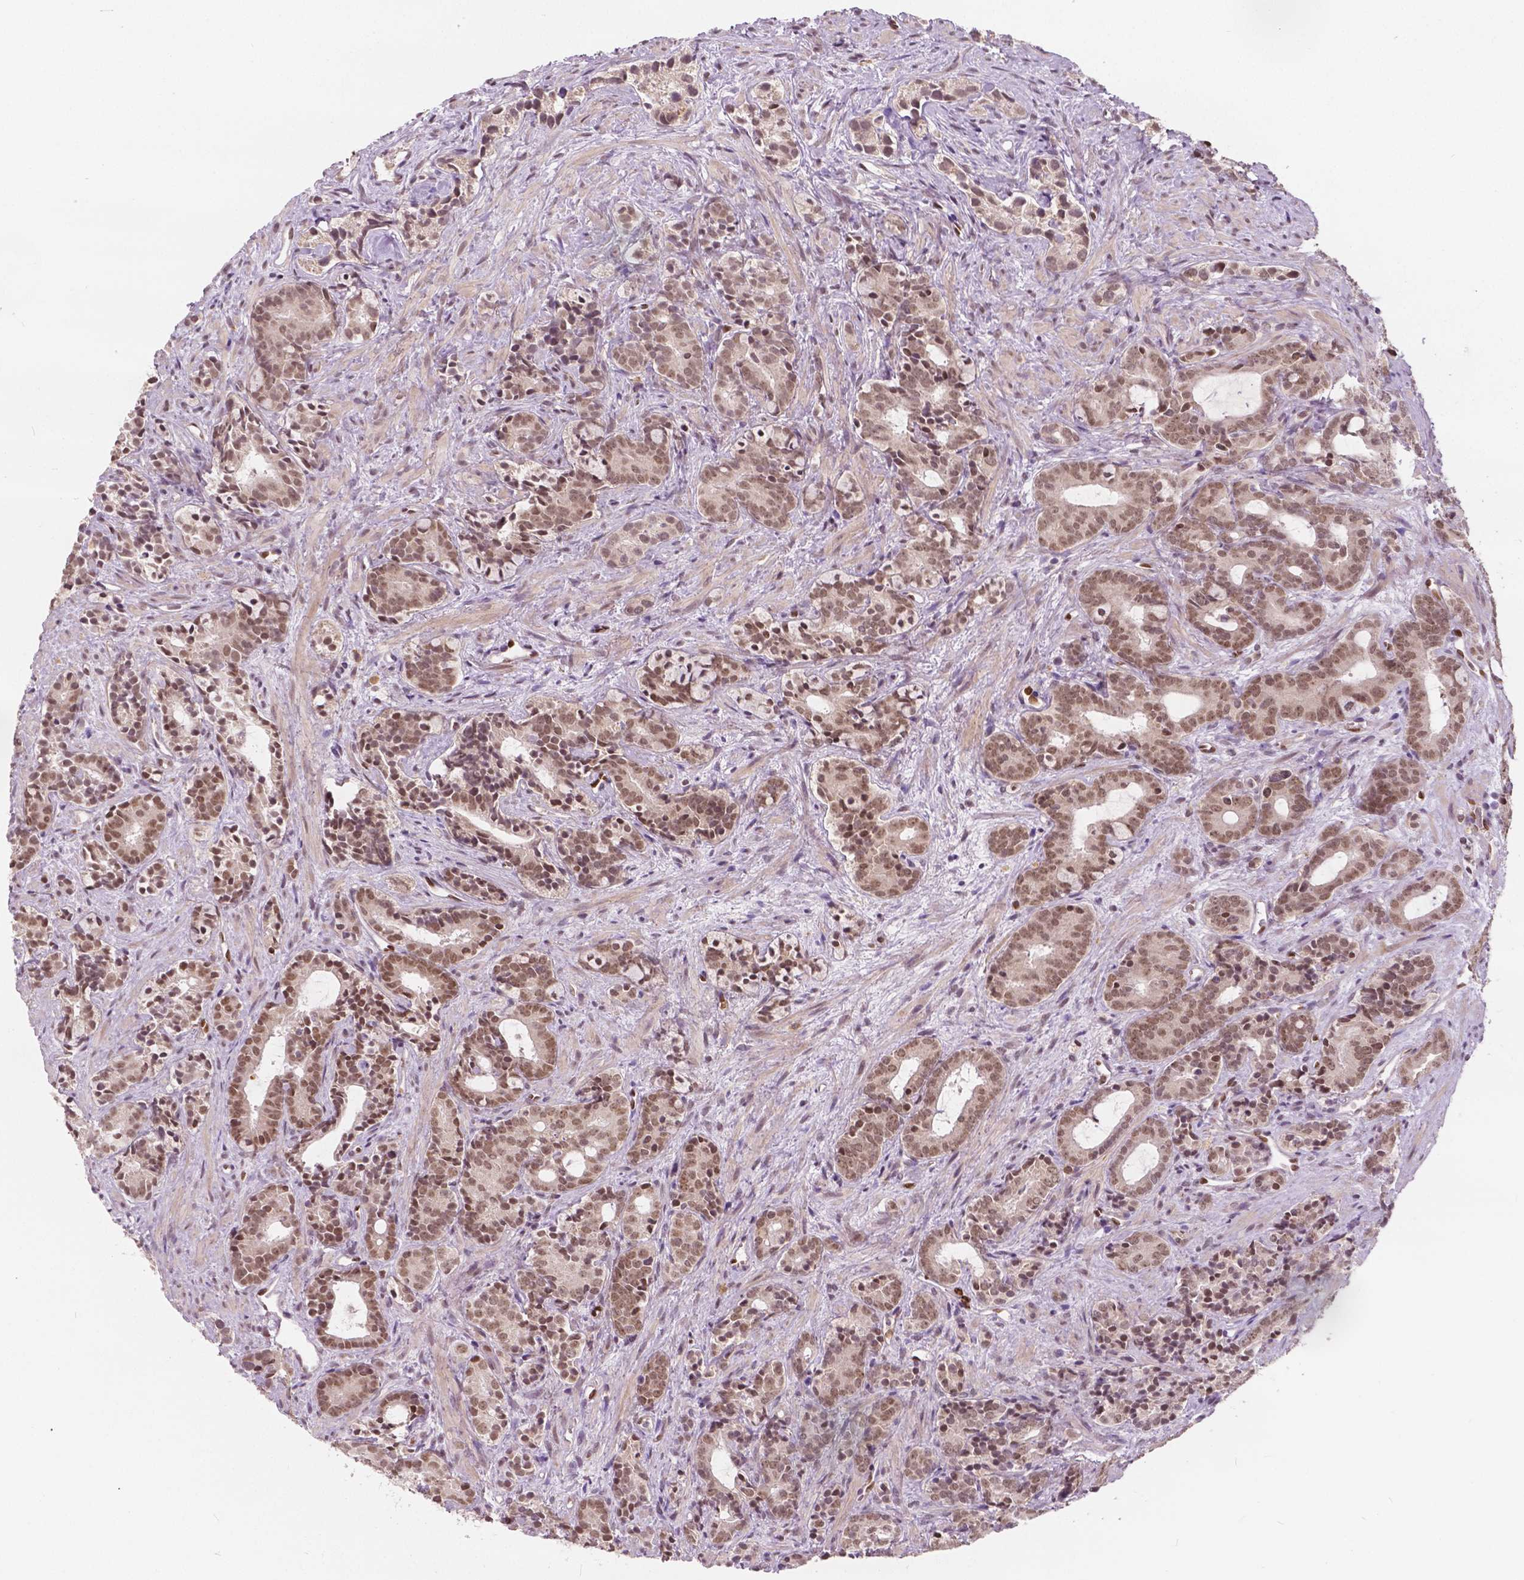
{"staining": {"intensity": "weak", "quantity": ">75%", "location": "nuclear"}, "tissue": "prostate cancer", "cell_type": "Tumor cells", "image_type": "cancer", "snomed": [{"axis": "morphology", "description": "Adenocarcinoma, High grade"}, {"axis": "topography", "description": "Prostate"}], "caption": "Adenocarcinoma (high-grade) (prostate) stained with a brown dye demonstrates weak nuclear positive expression in about >75% of tumor cells.", "gene": "HMBOX1", "patient": {"sex": "male", "age": 84}}